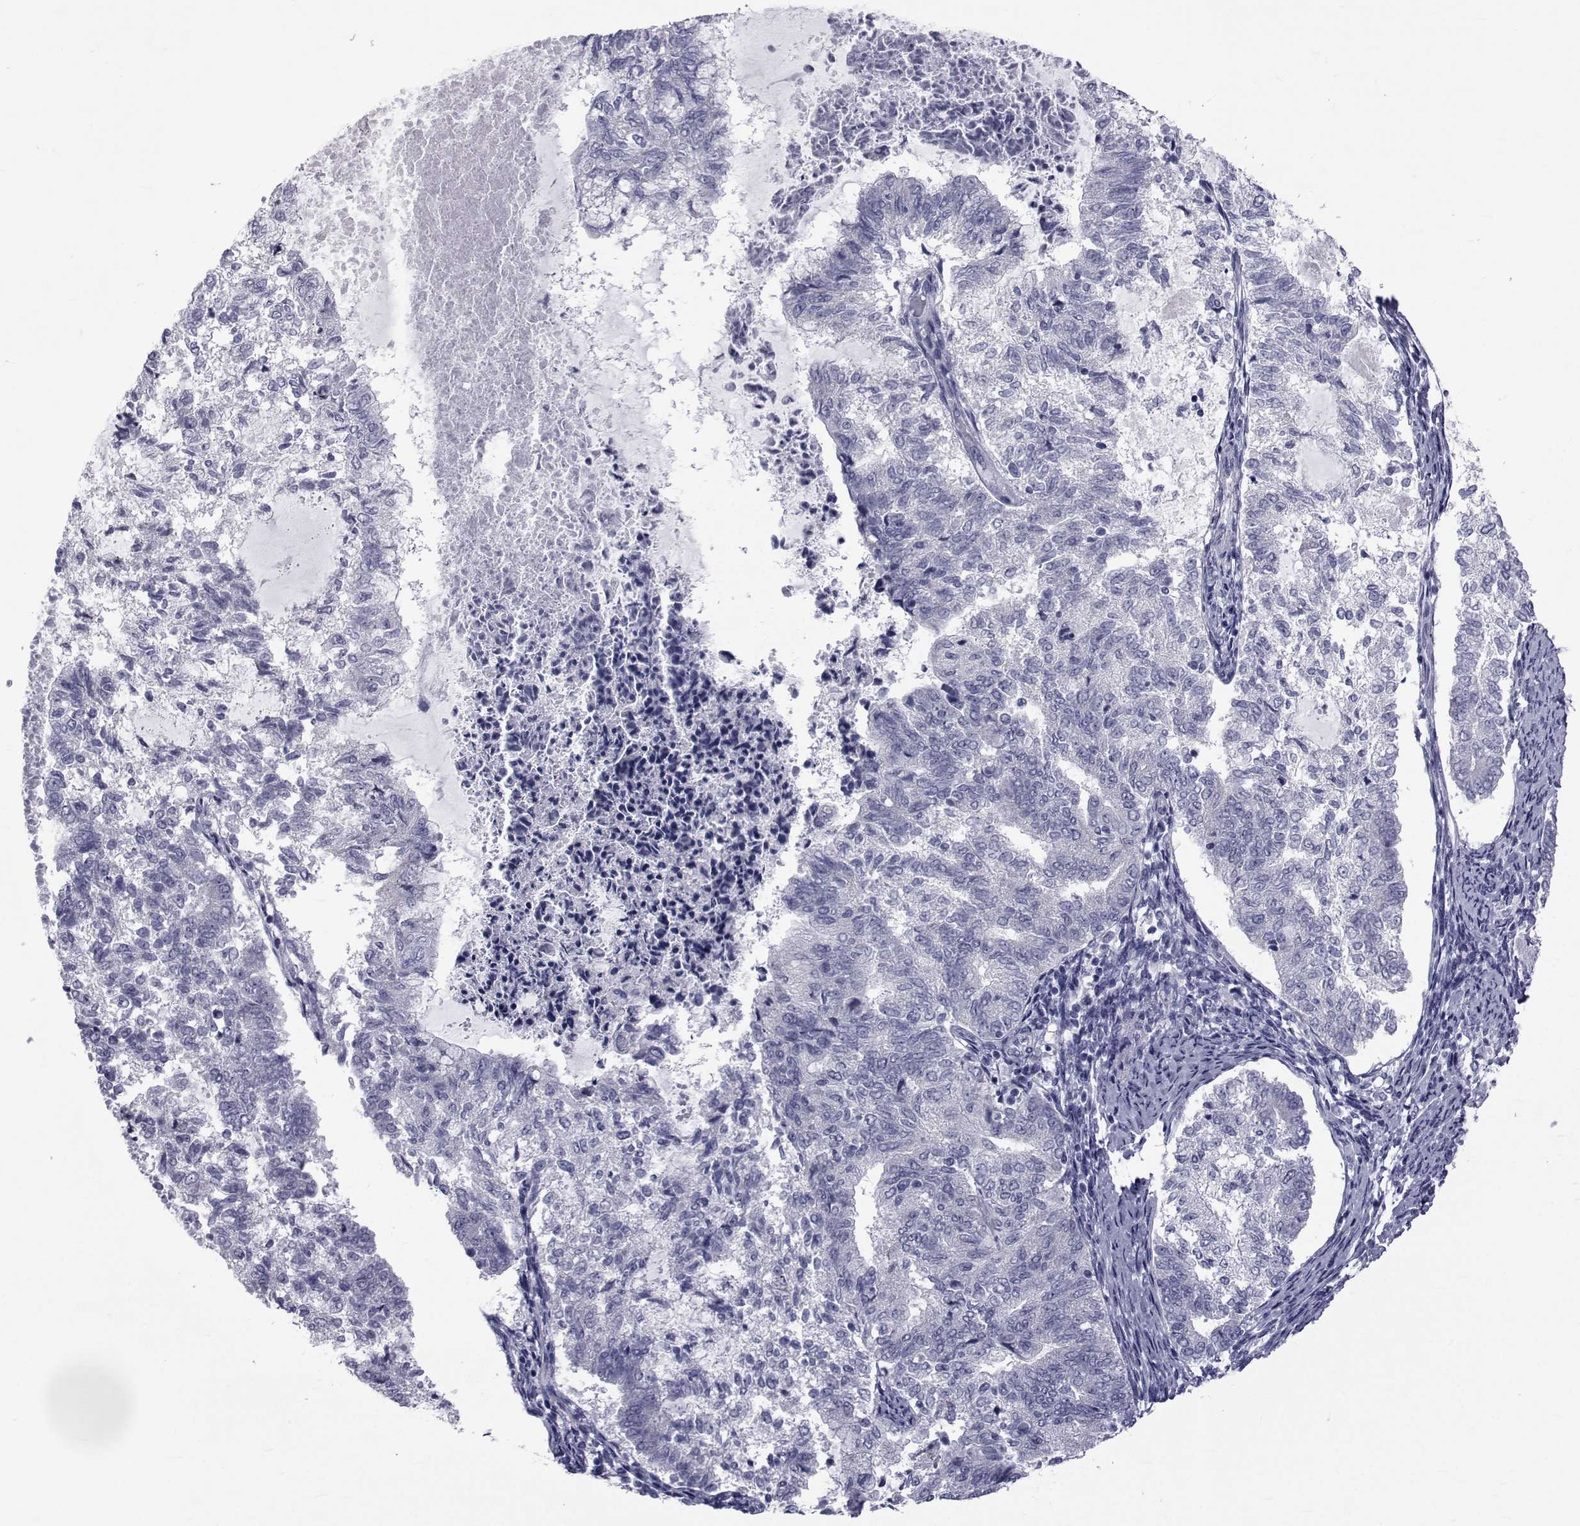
{"staining": {"intensity": "negative", "quantity": "none", "location": "none"}, "tissue": "endometrial cancer", "cell_type": "Tumor cells", "image_type": "cancer", "snomed": [{"axis": "morphology", "description": "Adenocarcinoma, NOS"}, {"axis": "topography", "description": "Endometrium"}], "caption": "The IHC histopathology image has no significant staining in tumor cells of endometrial adenocarcinoma tissue.", "gene": "GKAP1", "patient": {"sex": "female", "age": 65}}